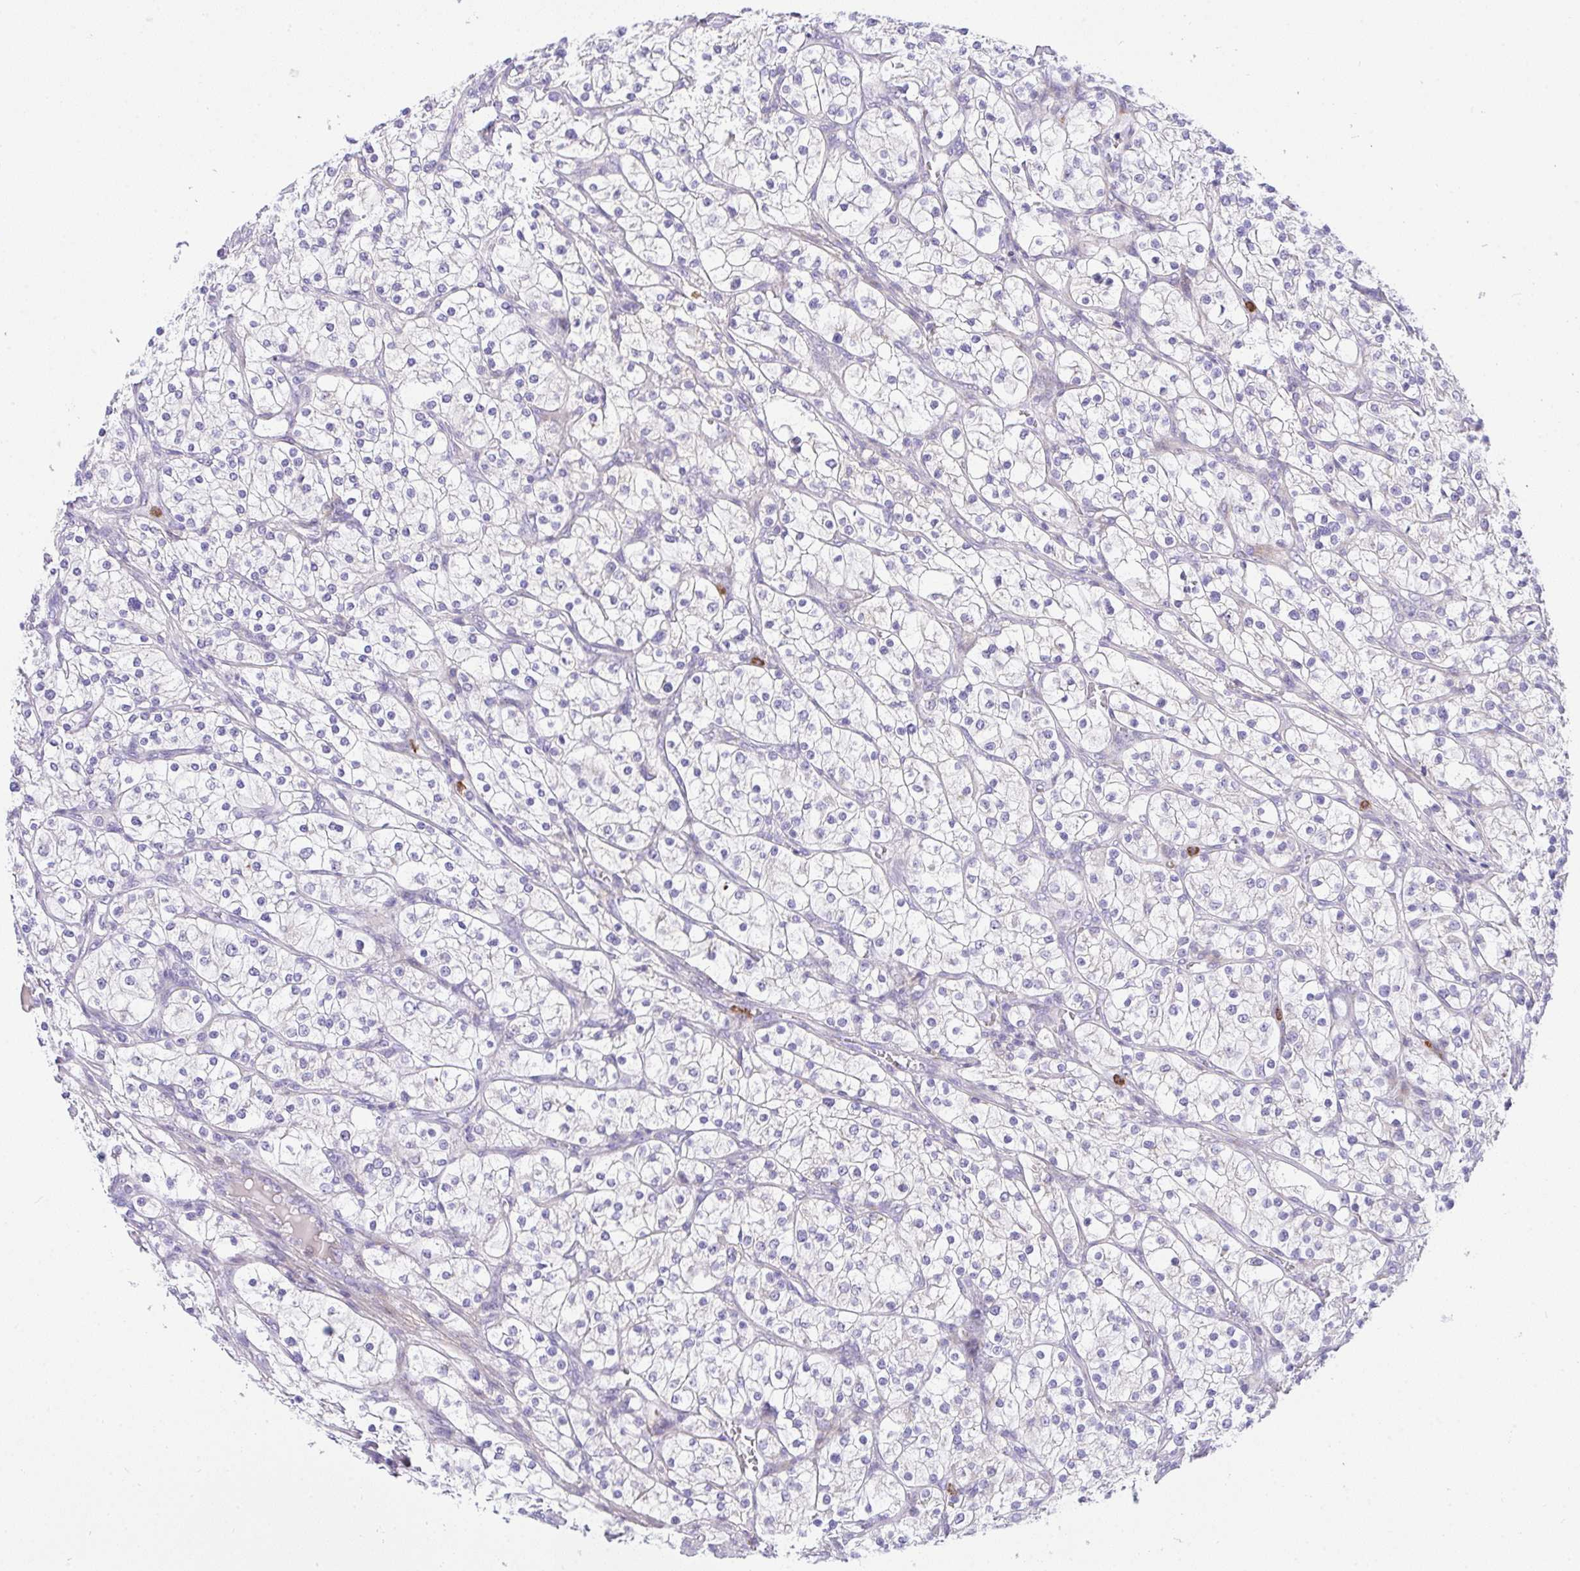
{"staining": {"intensity": "negative", "quantity": "none", "location": "none"}, "tissue": "renal cancer", "cell_type": "Tumor cells", "image_type": "cancer", "snomed": [{"axis": "morphology", "description": "Adenocarcinoma, NOS"}, {"axis": "topography", "description": "Kidney"}], "caption": "Immunohistochemistry (IHC) image of neoplastic tissue: human adenocarcinoma (renal) stained with DAB (3,3'-diaminobenzidine) shows no significant protein positivity in tumor cells.", "gene": "ZNF554", "patient": {"sex": "male", "age": 80}}